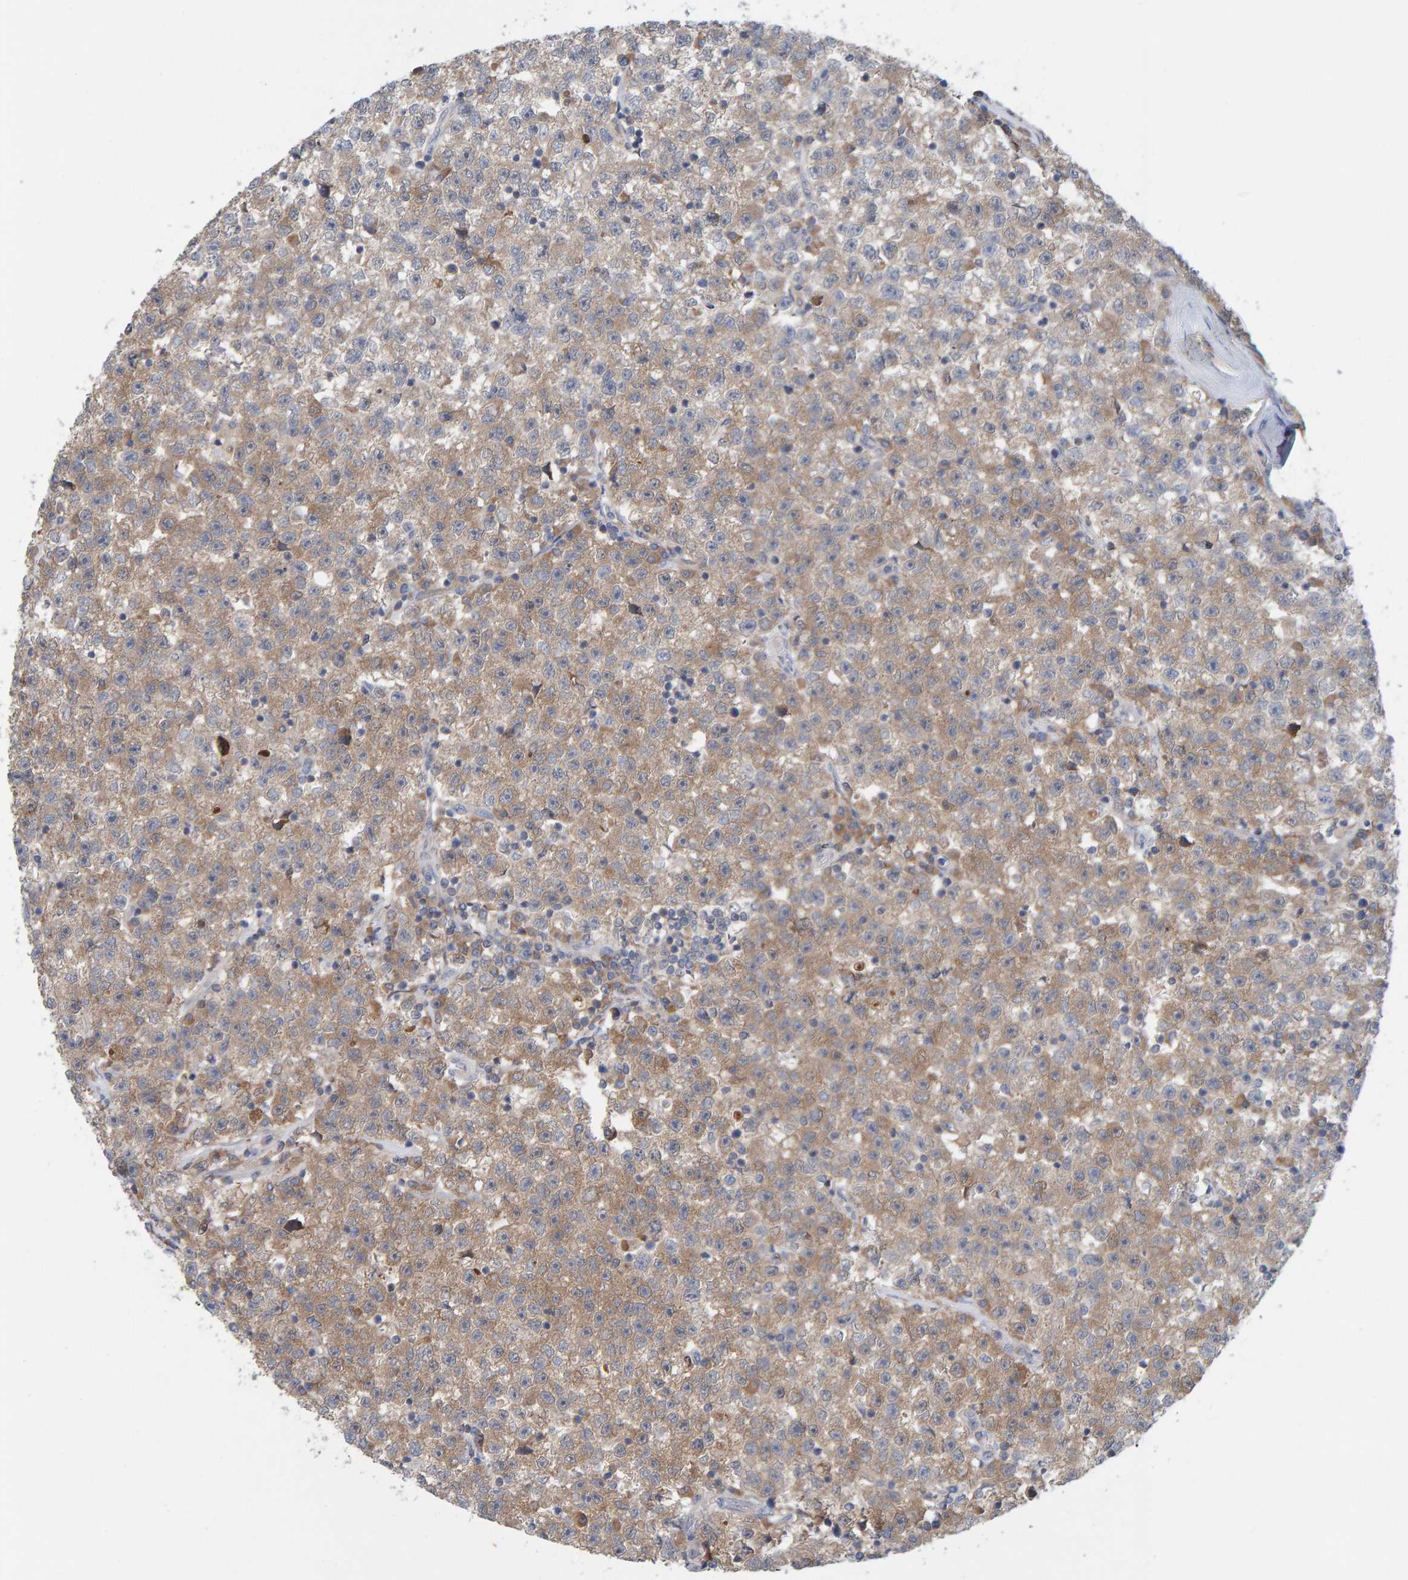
{"staining": {"intensity": "weak", "quantity": ">75%", "location": "cytoplasmic/membranous"}, "tissue": "testis cancer", "cell_type": "Tumor cells", "image_type": "cancer", "snomed": [{"axis": "morphology", "description": "Seminoma, NOS"}, {"axis": "topography", "description": "Testis"}], "caption": "Weak cytoplasmic/membranous positivity for a protein is present in approximately >75% of tumor cells of testis cancer (seminoma) using IHC.", "gene": "TATDN1", "patient": {"sex": "male", "age": 22}}